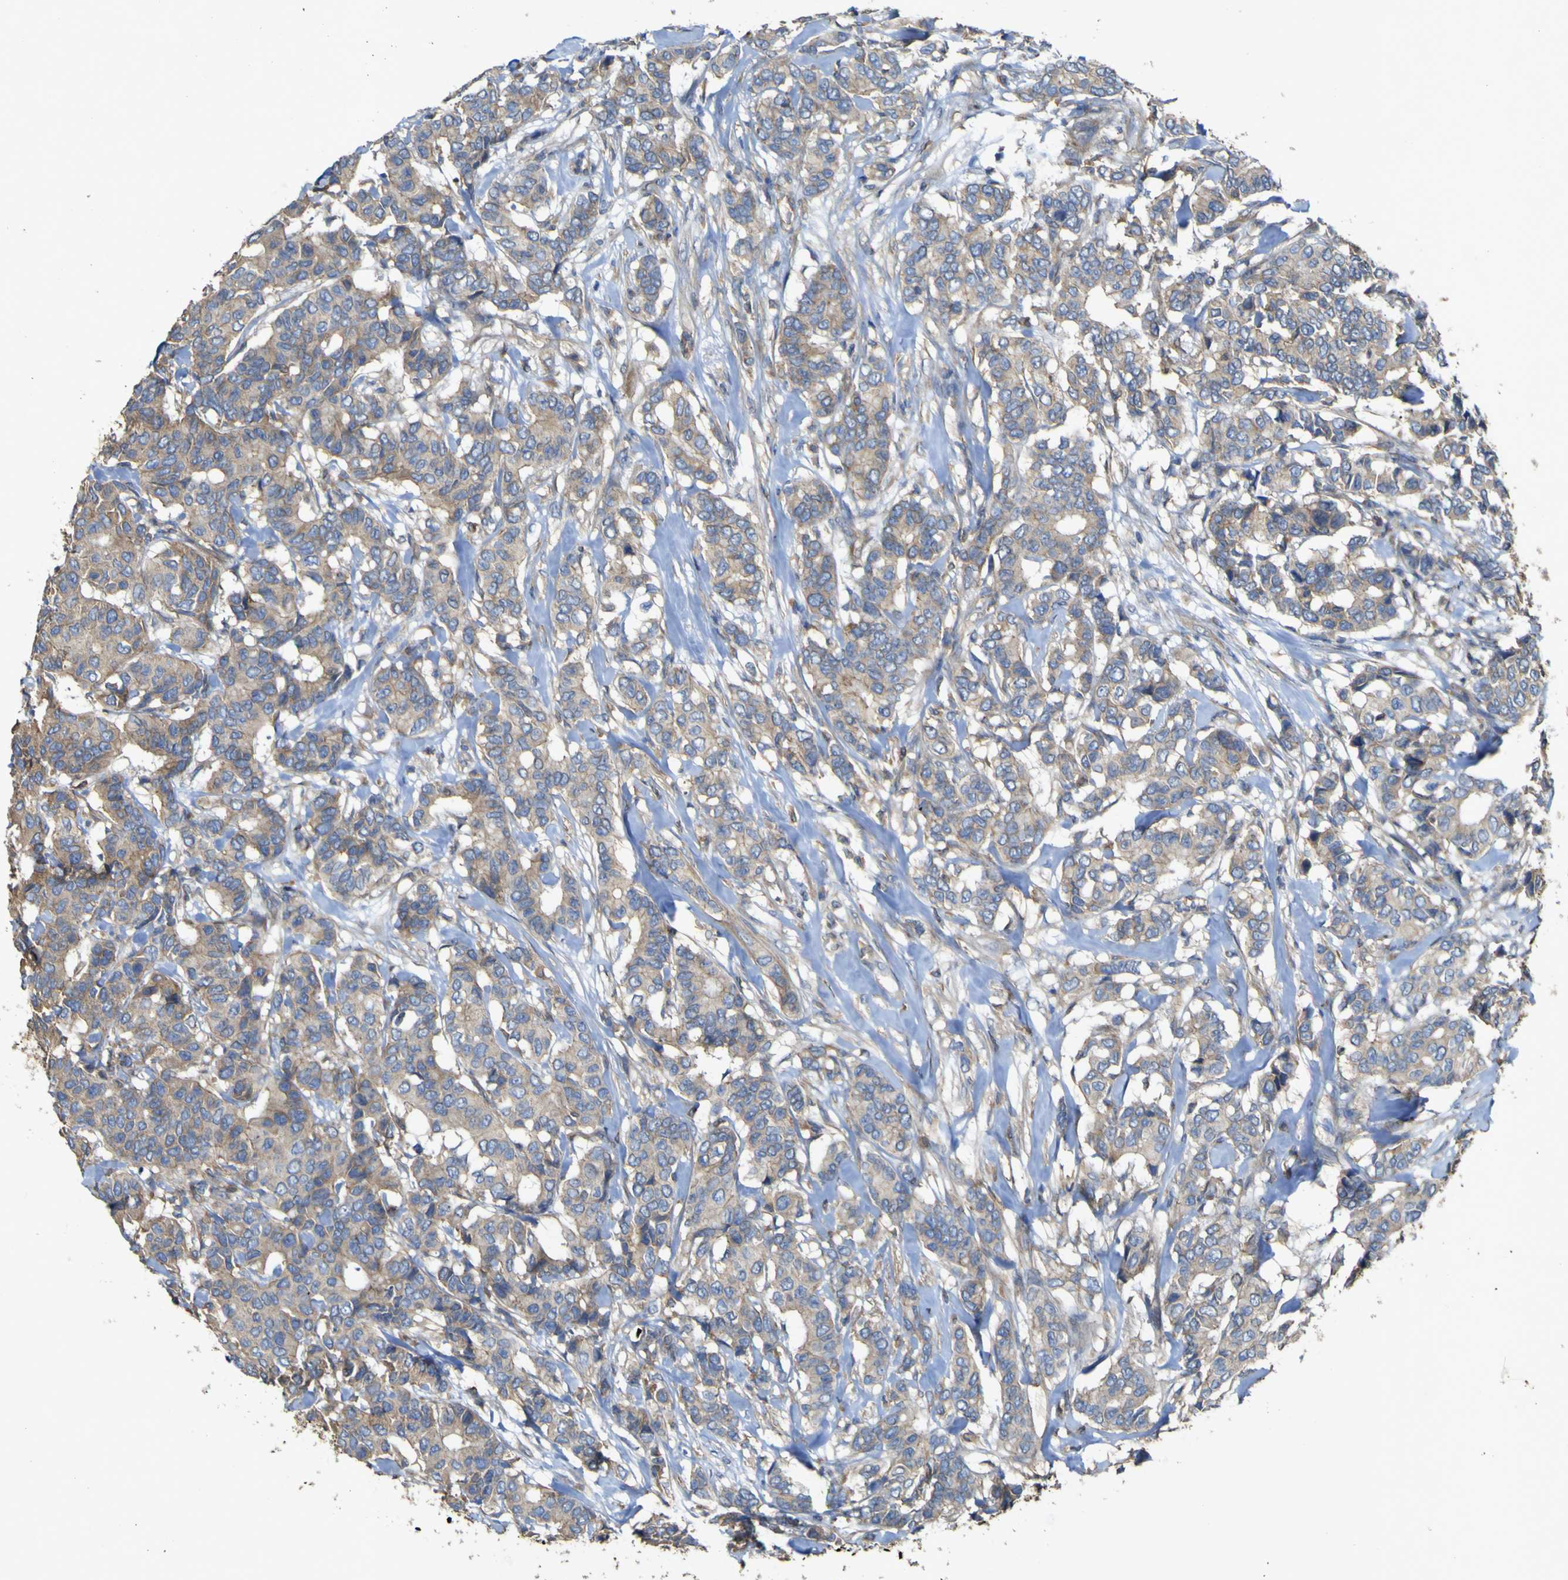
{"staining": {"intensity": "weak", "quantity": ">75%", "location": "cytoplasmic/membranous"}, "tissue": "breast cancer", "cell_type": "Tumor cells", "image_type": "cancer", "snomed": [{"axis": "morphology", "description": "Duct carcinoma"}, {"axis": "topography", "description": "Breast"}], "caption": "Immunohistochemistry photomicrograph of neoplastic tissue: human breast intraductal carcinoma stained using IHC displays low levels of weak protein expression localized specifically in the cytoplasmic/membranous of tumor cells, appearing as a cytoplasmic/membranous brown color.", "gene": "TNFSF15", "patient": {"sex": "female", "age": 87}}